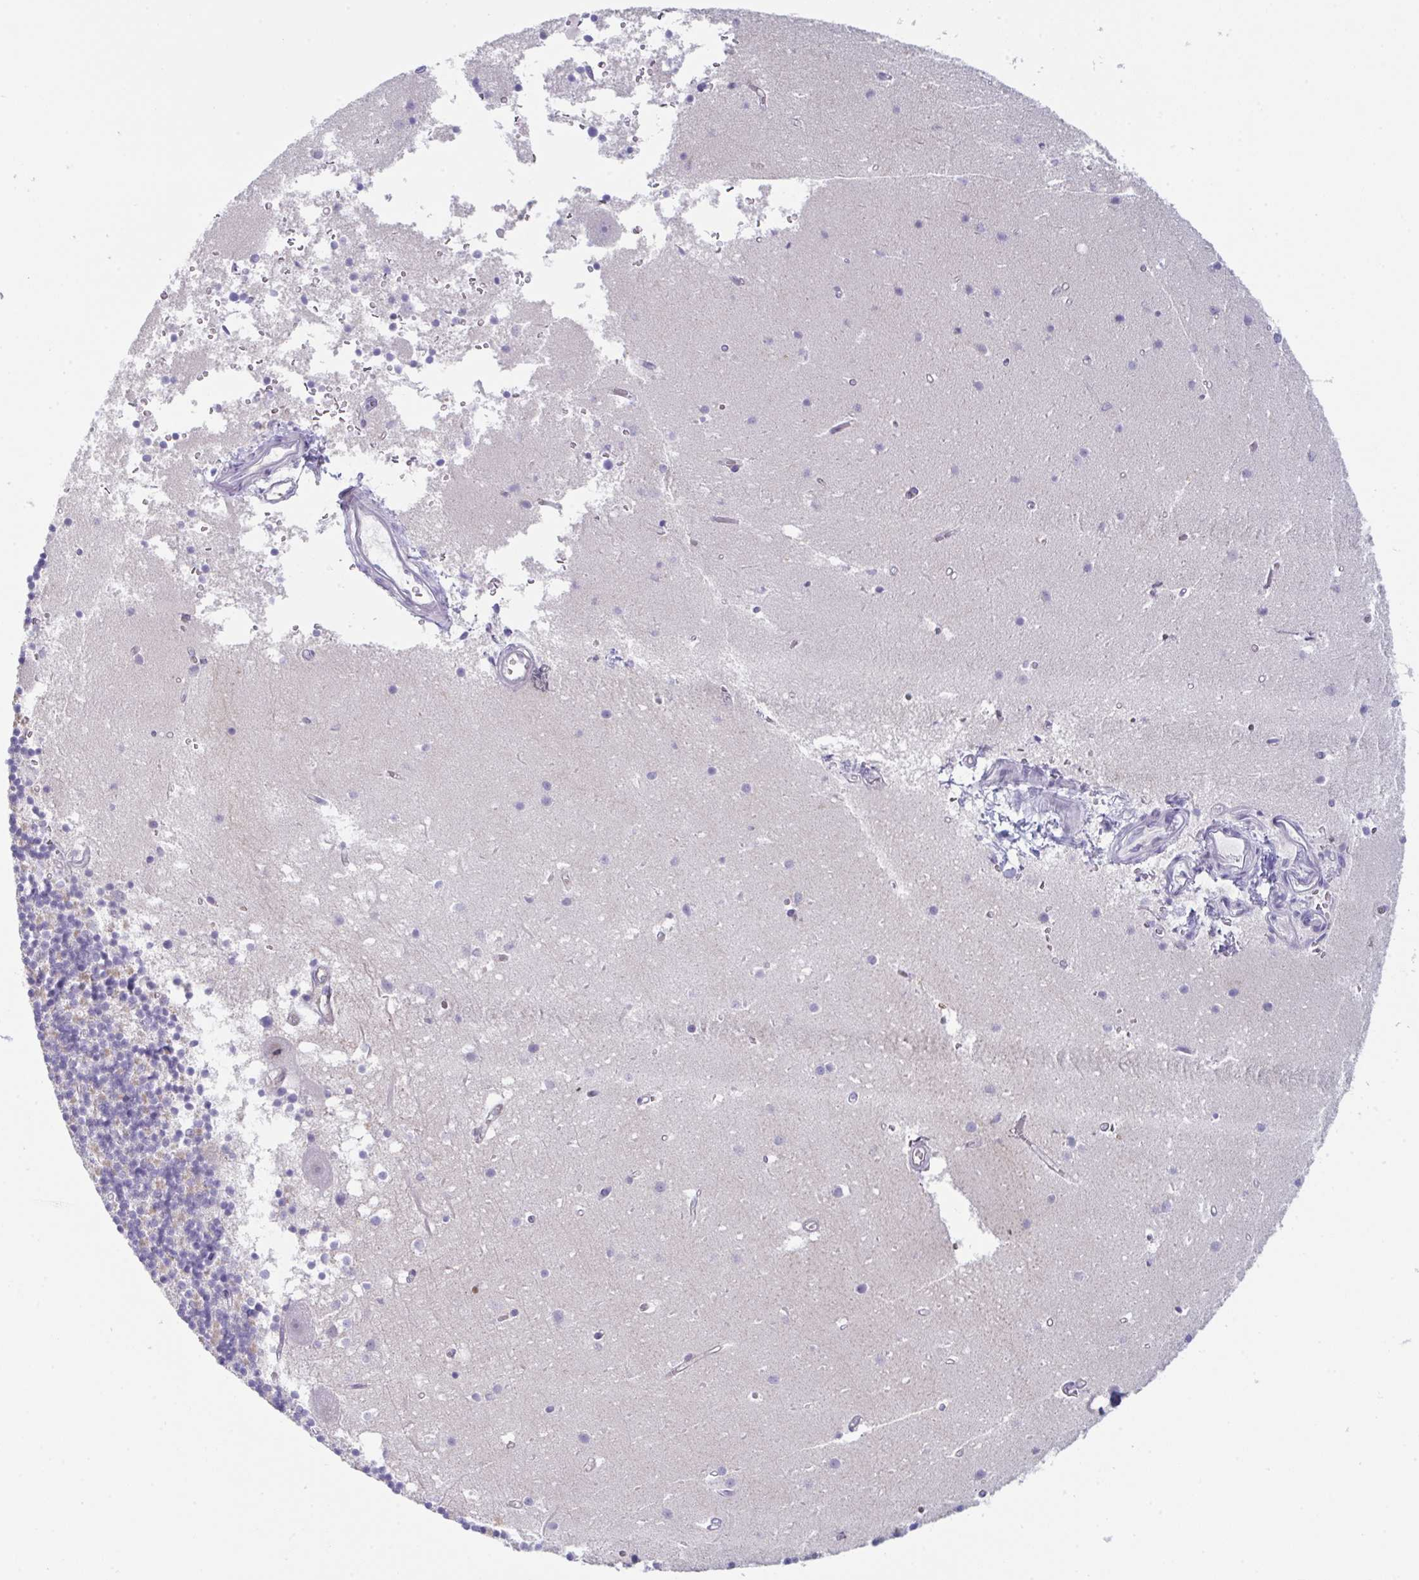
{"staining": {"intensity": "negative", "quantity": "none", "location": "none"}, "tissue": "cerebellum", "cell_type": "Cells in granular layer", "image_type": "normal", "snomed": [{"axis": "morphology", "description": "Normal tissue, NOS"}, {"axis": "topography", "description": "Cerebellum"}], "caption": "This photomicrograph is of normal cerebellum stained with immunohistochemistry to label a protein in brown with the nuclei are counter-stained blue. There is no positivity in cells in granular layer.", "gene": "DISP2", "patient": {"sex": "male", "age": 54}}